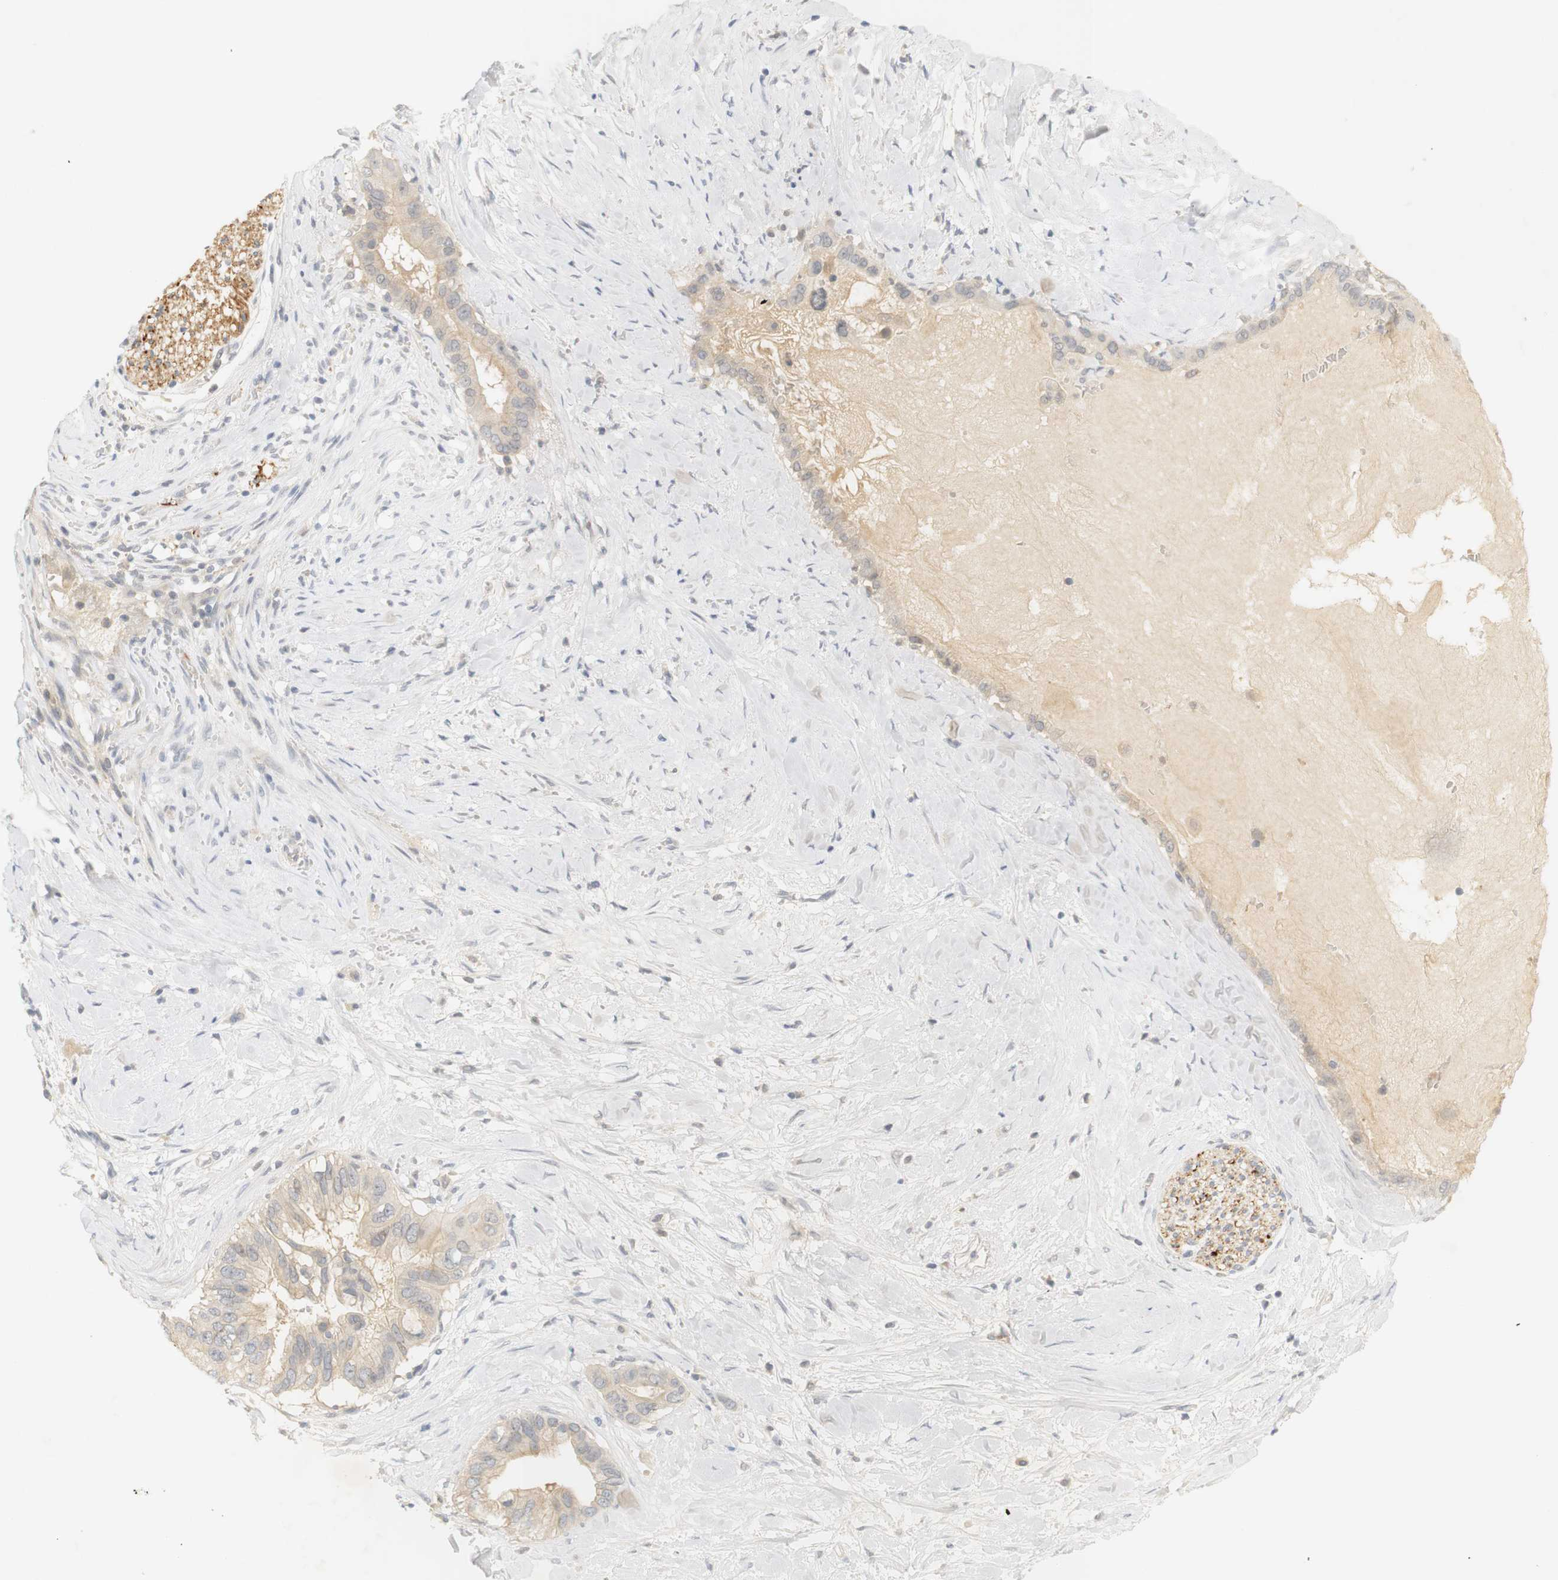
{"staining": {"intensity": "weak", "quantity": "<25%", "location": "cytoplasmic/membranous"}, "tissue": "pancreatic cancer", "cell_type": "Tumor cells", "image_type": "cancer", "snomed": [{"axis": "morphology", "description": "Adenocarcinoma, NOS"}, {"axis": "topography", "description": "Pancreas"}], "caption": "Tumor cells show no significant protein expression in adenocarcinoma (pancreatic).", "gene": "RTN3", "patient": {"sex": "male", "age": 55}}